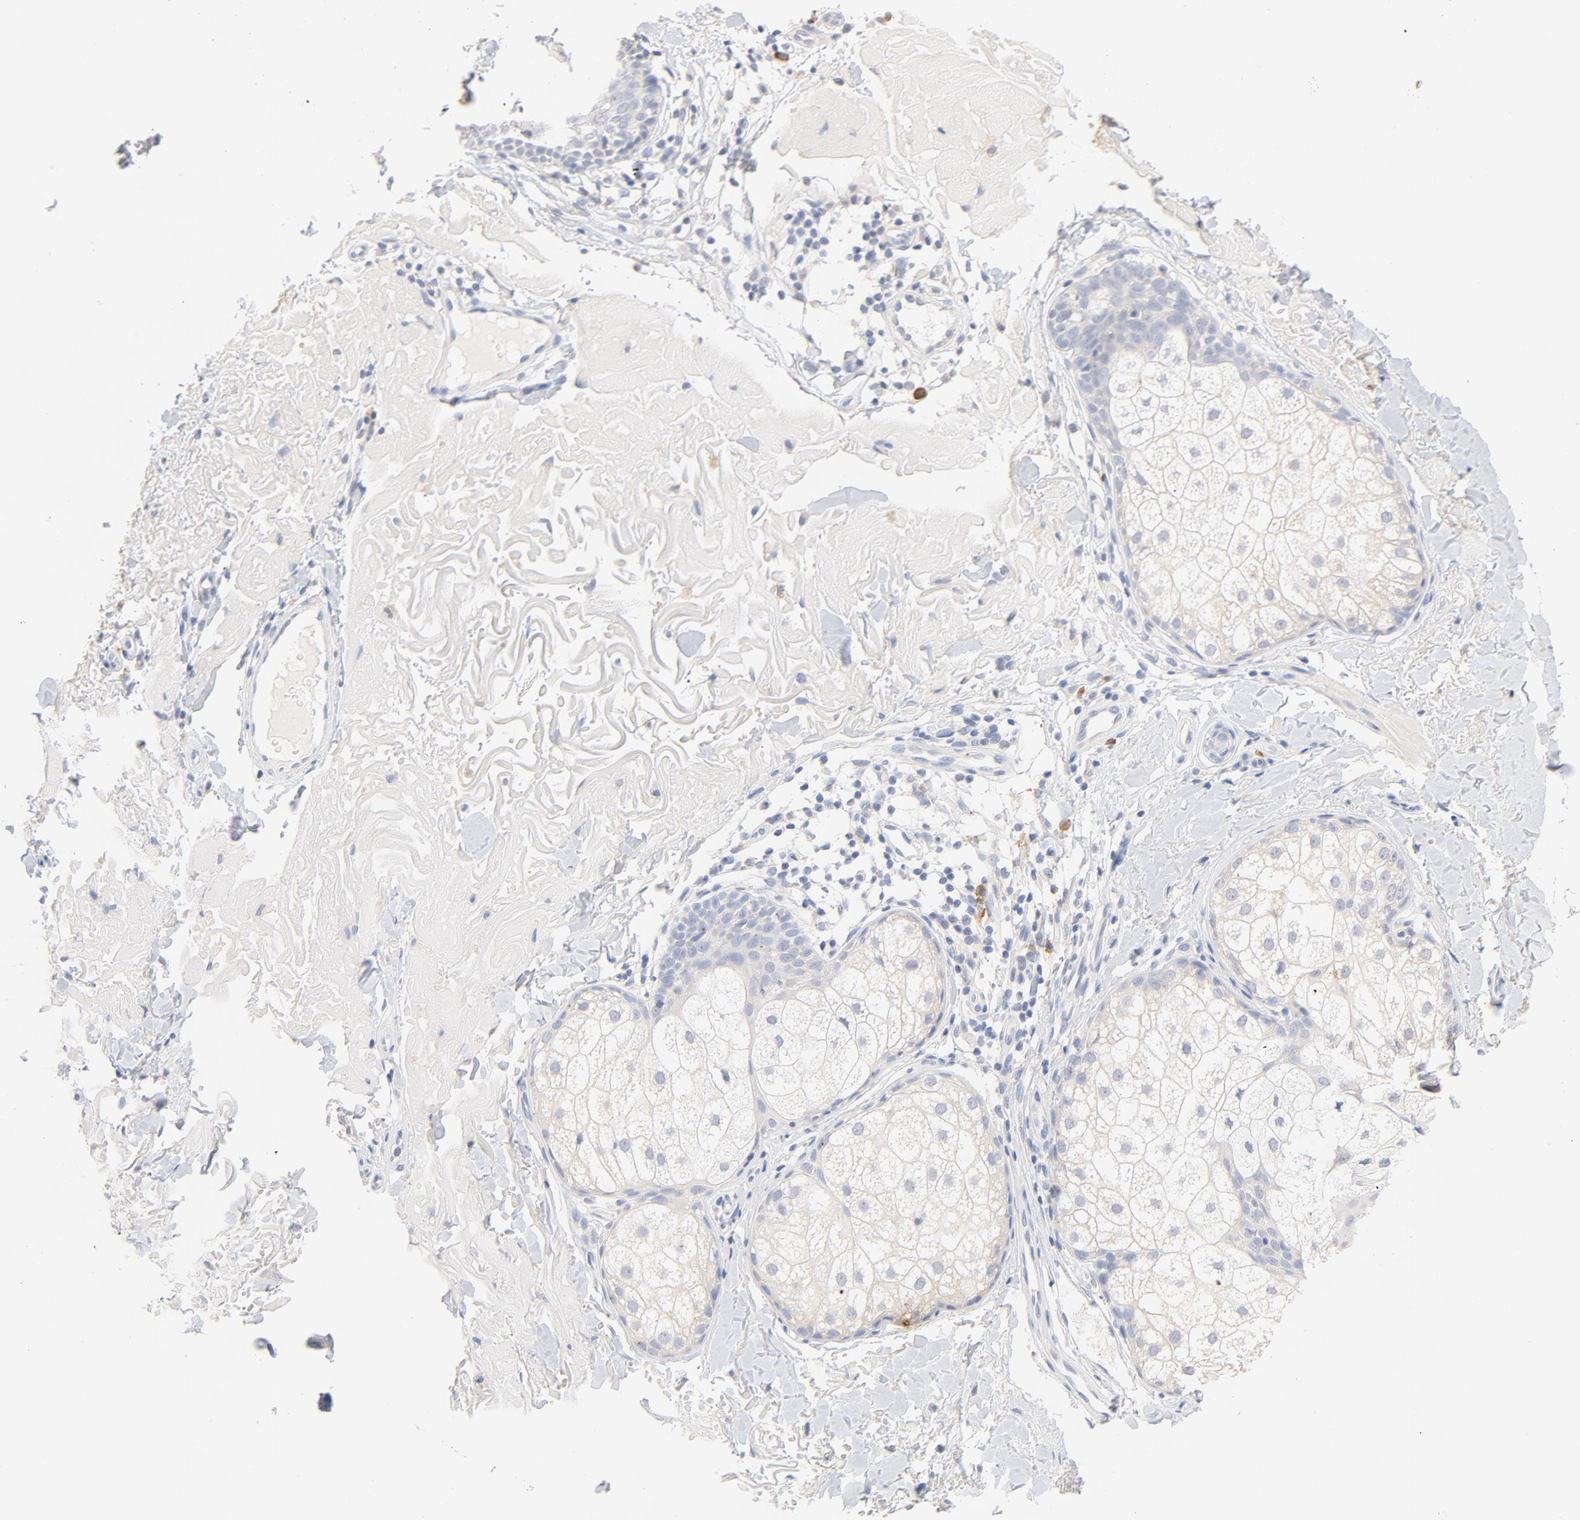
{"staining": {"intensity": "weak", "quantity": "<25%", "location": "cytoplasmic/membranous"}, "tissue": "skin cancer", "cell_type": "Tumor cells", "image_type": "cancer", "snomed": [{"axis": "morphology", "description": "Basal cell carcinoma"}, {"axis": "topography", "description": "Skin"}], "caption": "Immunohistochemical staining of human skin basal cell carcinoma displays no significant positivity in tumor cells. The staining was performed using DAB (3,3'-diaminobenzidine) to visualize the protein expression in brown, while the nuclei were stained in blue with hematoxylin (Magnification: 20x).", "gene": "TLR4", "patient": {"sex": "male", "age": 74}}